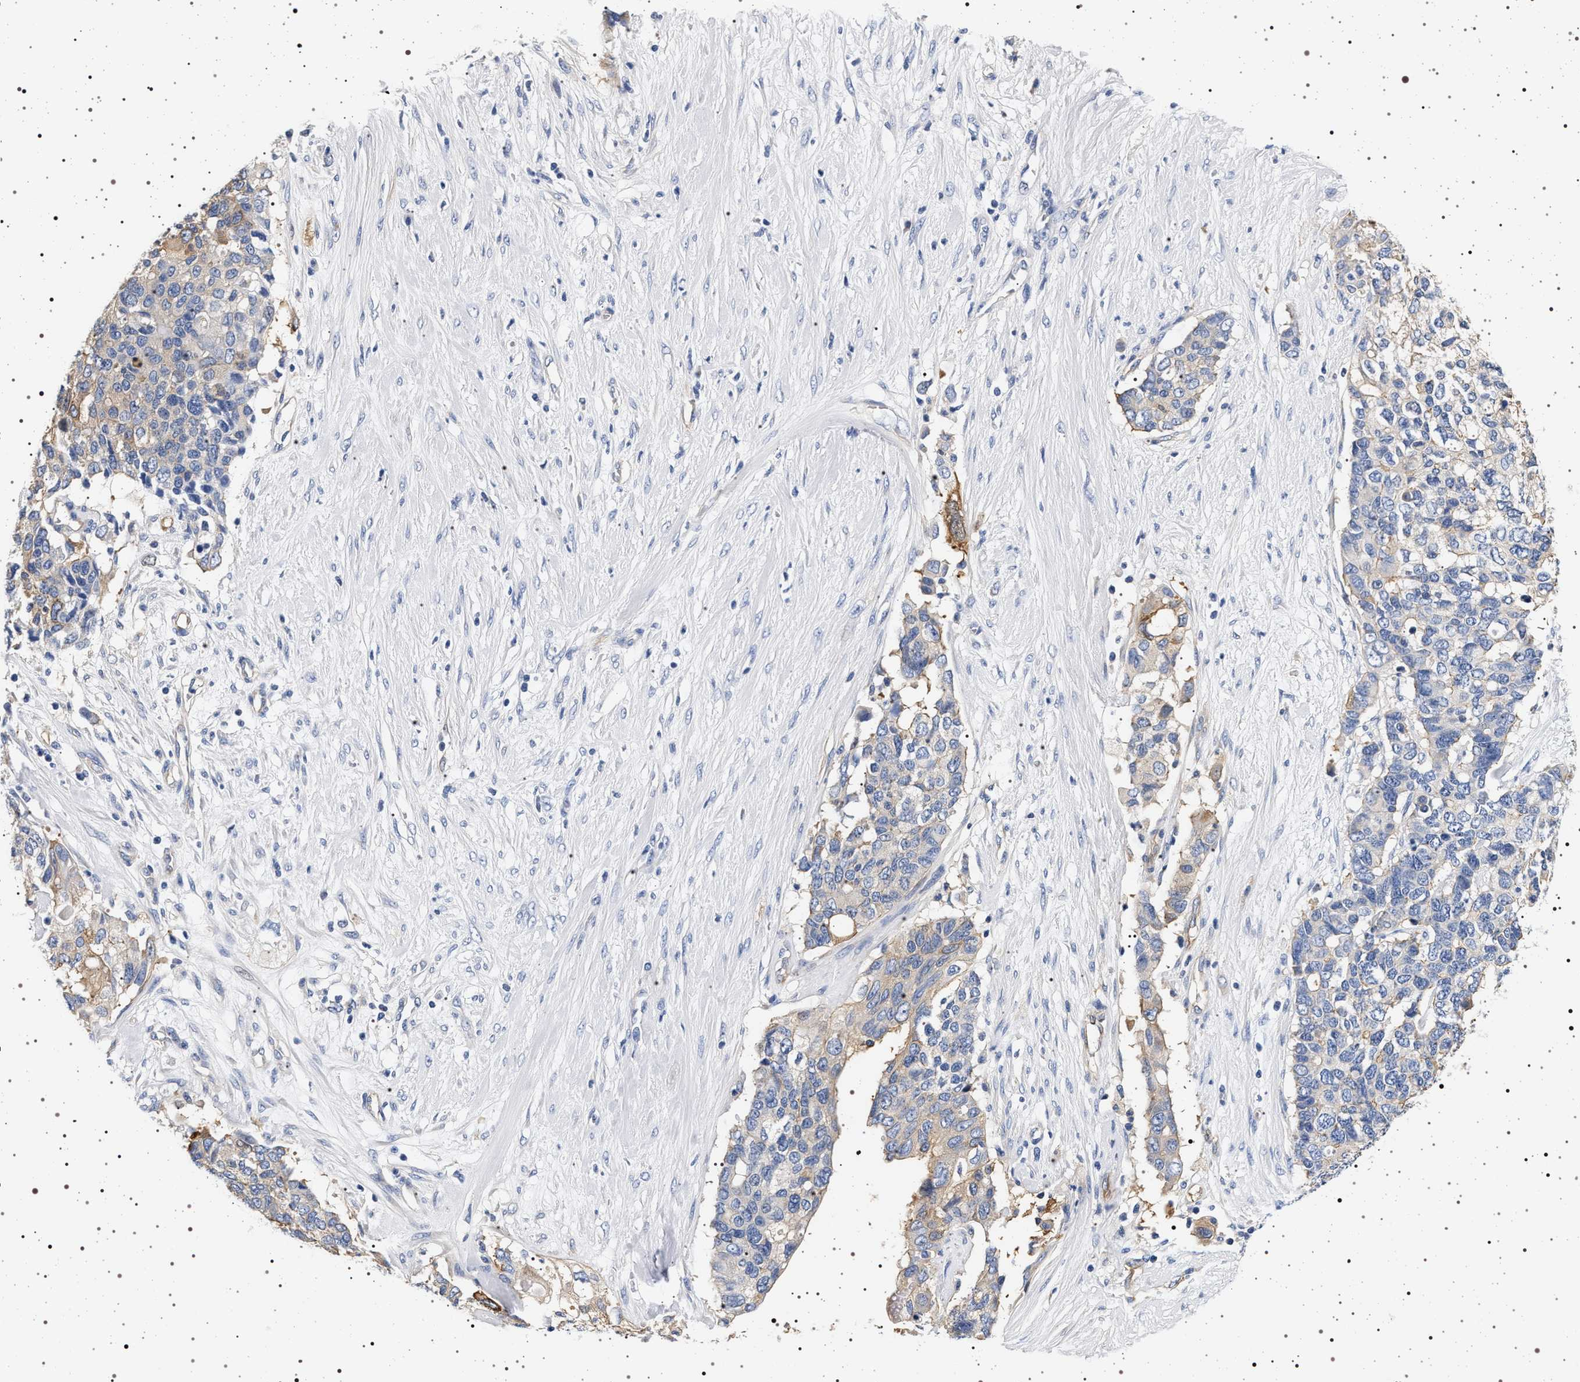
{"staining": {"intensity": "moderate", "quantity": "25%-75%", "location": "cytoplasmic/membranous"}, "tissue": "pancreatic cancer", "cell_type": "Tumor cells", "image_type": "cancer", "snomed": [{"axis": "morphology", "description": "Adenocarcinoma, NOS"}, {"axis": "topography", "description": "Pancreas"}], "caption": "Pancreatic cancer stained for a protein (brown) displays moderate cytoplasmic/membranous positive positivity in about 25%-75% of tumor cells.", "gene": "HSD17B1", "patient": {"sex": "female", "age": 56}}